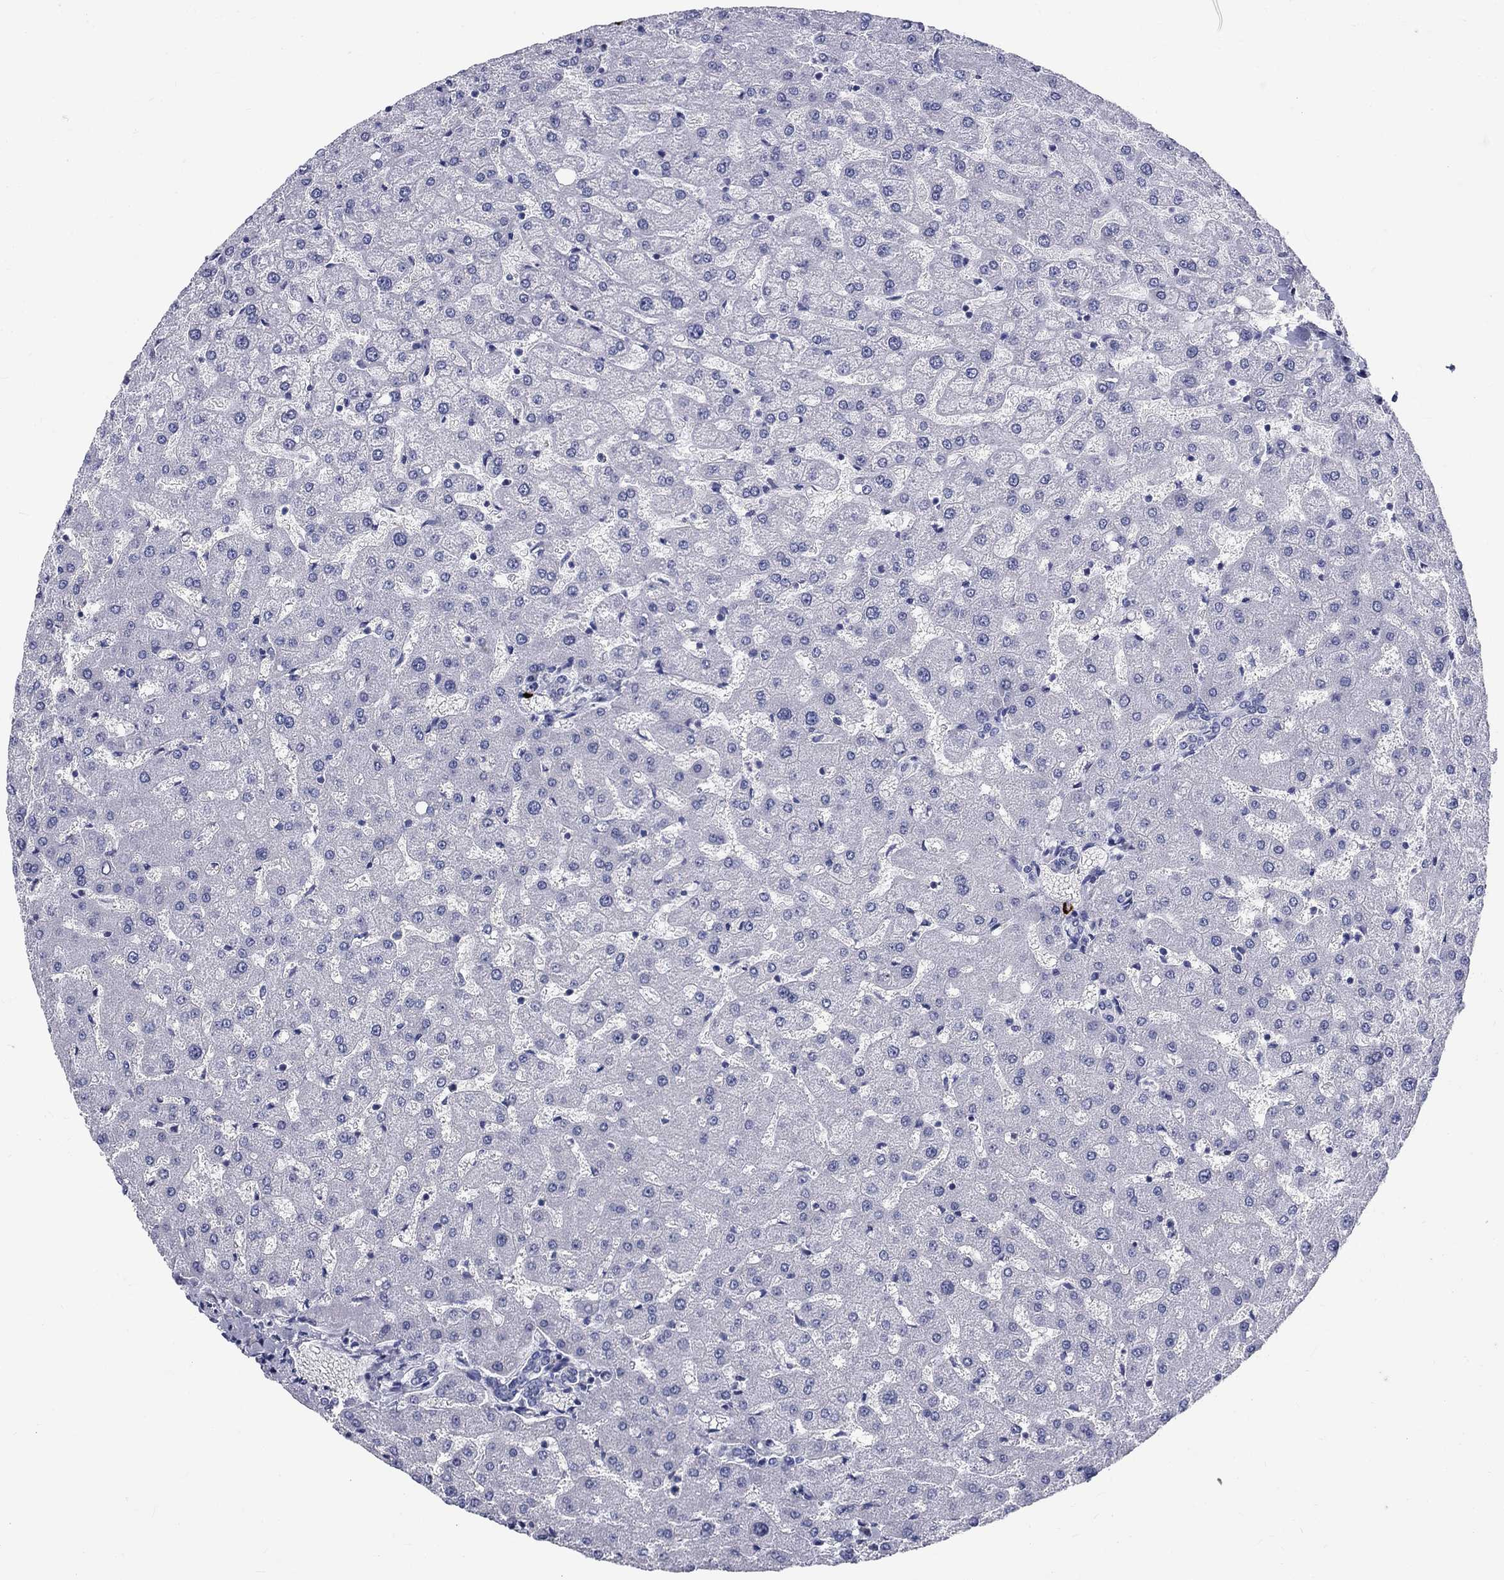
{"staining": {"intensity": "negative", "quantity": "none", "location": "none"}, "tissue": "liver", "cell_type": "Cholangiocytes", "image_type": "normal", "snomed": [{"axis": "morphology", "description": "Normal tissue, NOS"}, {"axis": "topography", "description": "Liver"}], "caption": "This micrograph is of benign liver stained with immunohistochemistry to label a protein in brown with the nuclei are counter-stained blue. There is no expression in cholangiocytes.", "gene": "CD40LG", "patient": {"sex": "female", "age": 50}}